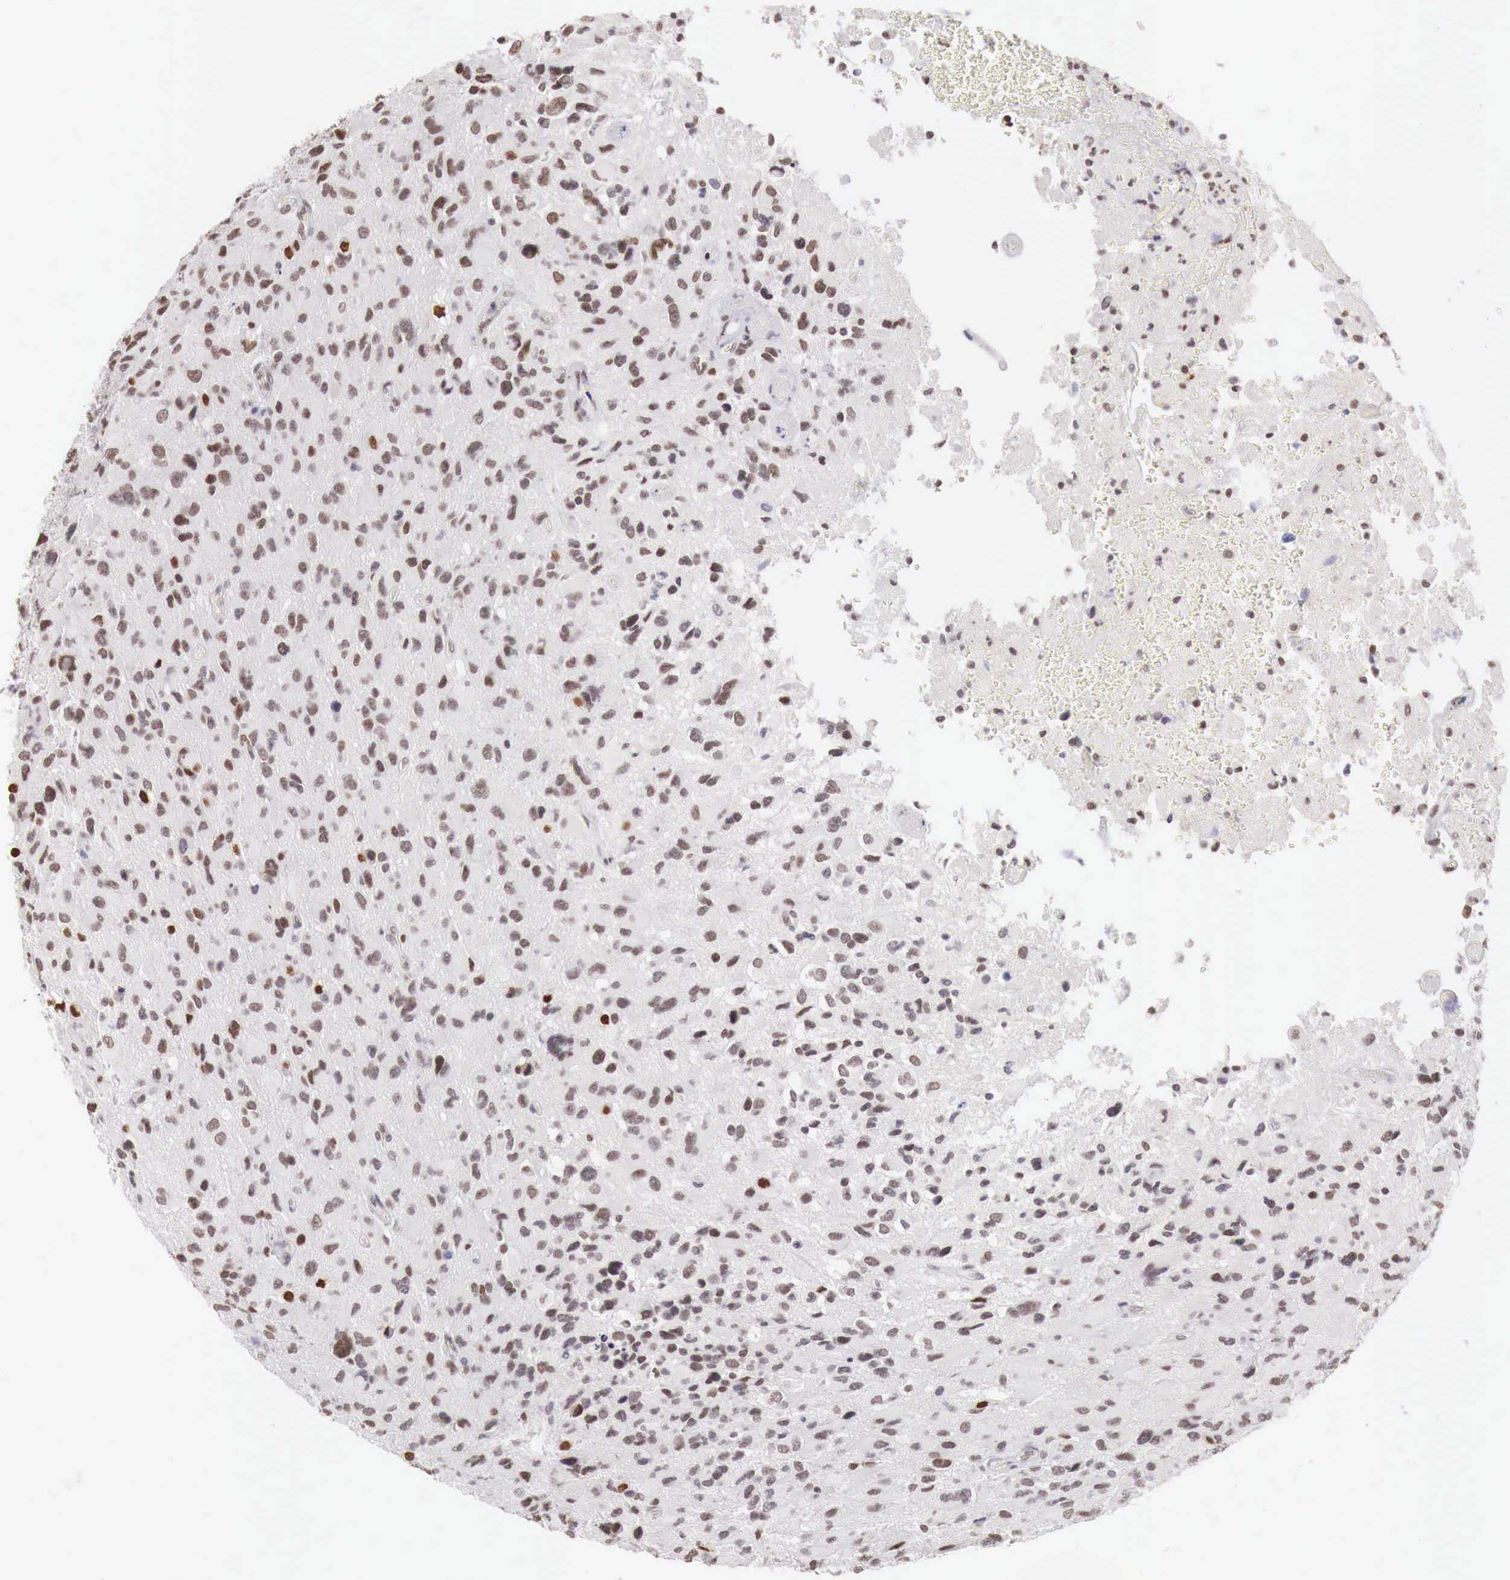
{"staining": {"intensity": "moderate", "quantity": ">75%", "location": "nuclear"}, "tissue": "glioma", "cell_type": "Tumor cells", "image_type": "cancer", "snomed": [{"axis": "morphology", "description": "Glioma, malignant, High grade"}, {"axis": "topography", "description": "Brain"}], "caption": "IHC histopathology image of glioma stained for a protein (brown), which displays medium levels of moderate nuclear expression in approximately >75% of tumor cells.", "gene": "PHF14", "patient": {"sex": "male", "age": 69}}